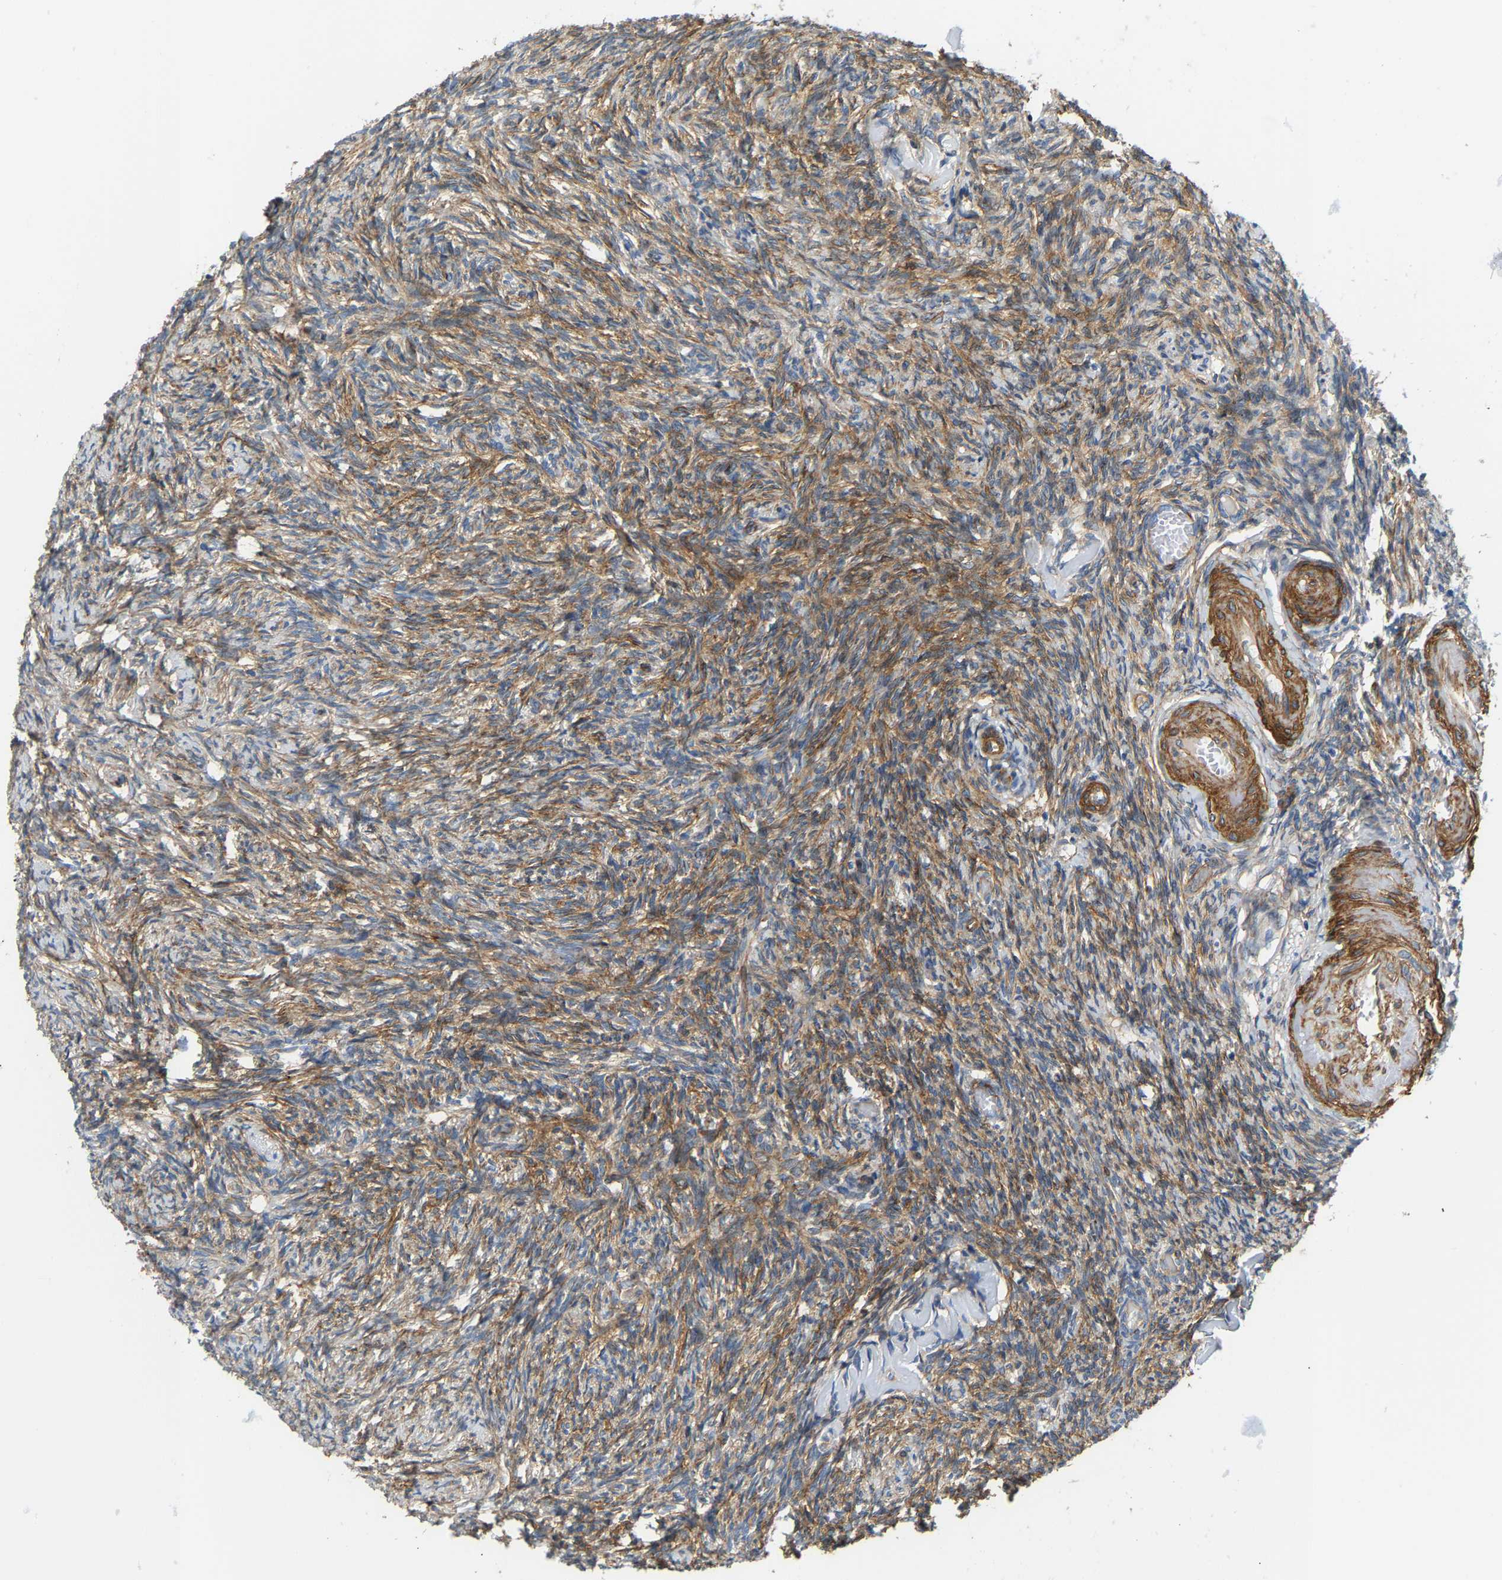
{"staining": {"intensity": "moderate", "quantity": ">75%", "location": "cytoplasmic/membranous"}, "tissue": "ovary", "cell_type": "Ovarian stroma cells", "image_type": "normal", "snomed": [{"axis": "morphology", "description": "Normal tissue, NOS"}, {"axis": "topography", "description": "Ovary"}], "caption": "About >75% of ovarian stroma cells in benign ovary exhibit moderate cytoplasmic/membranous protein expression as visualized by brown immunohistochemical staining.", "gene": "PAWR", "patient": {"sex": "female", "age": 60}}